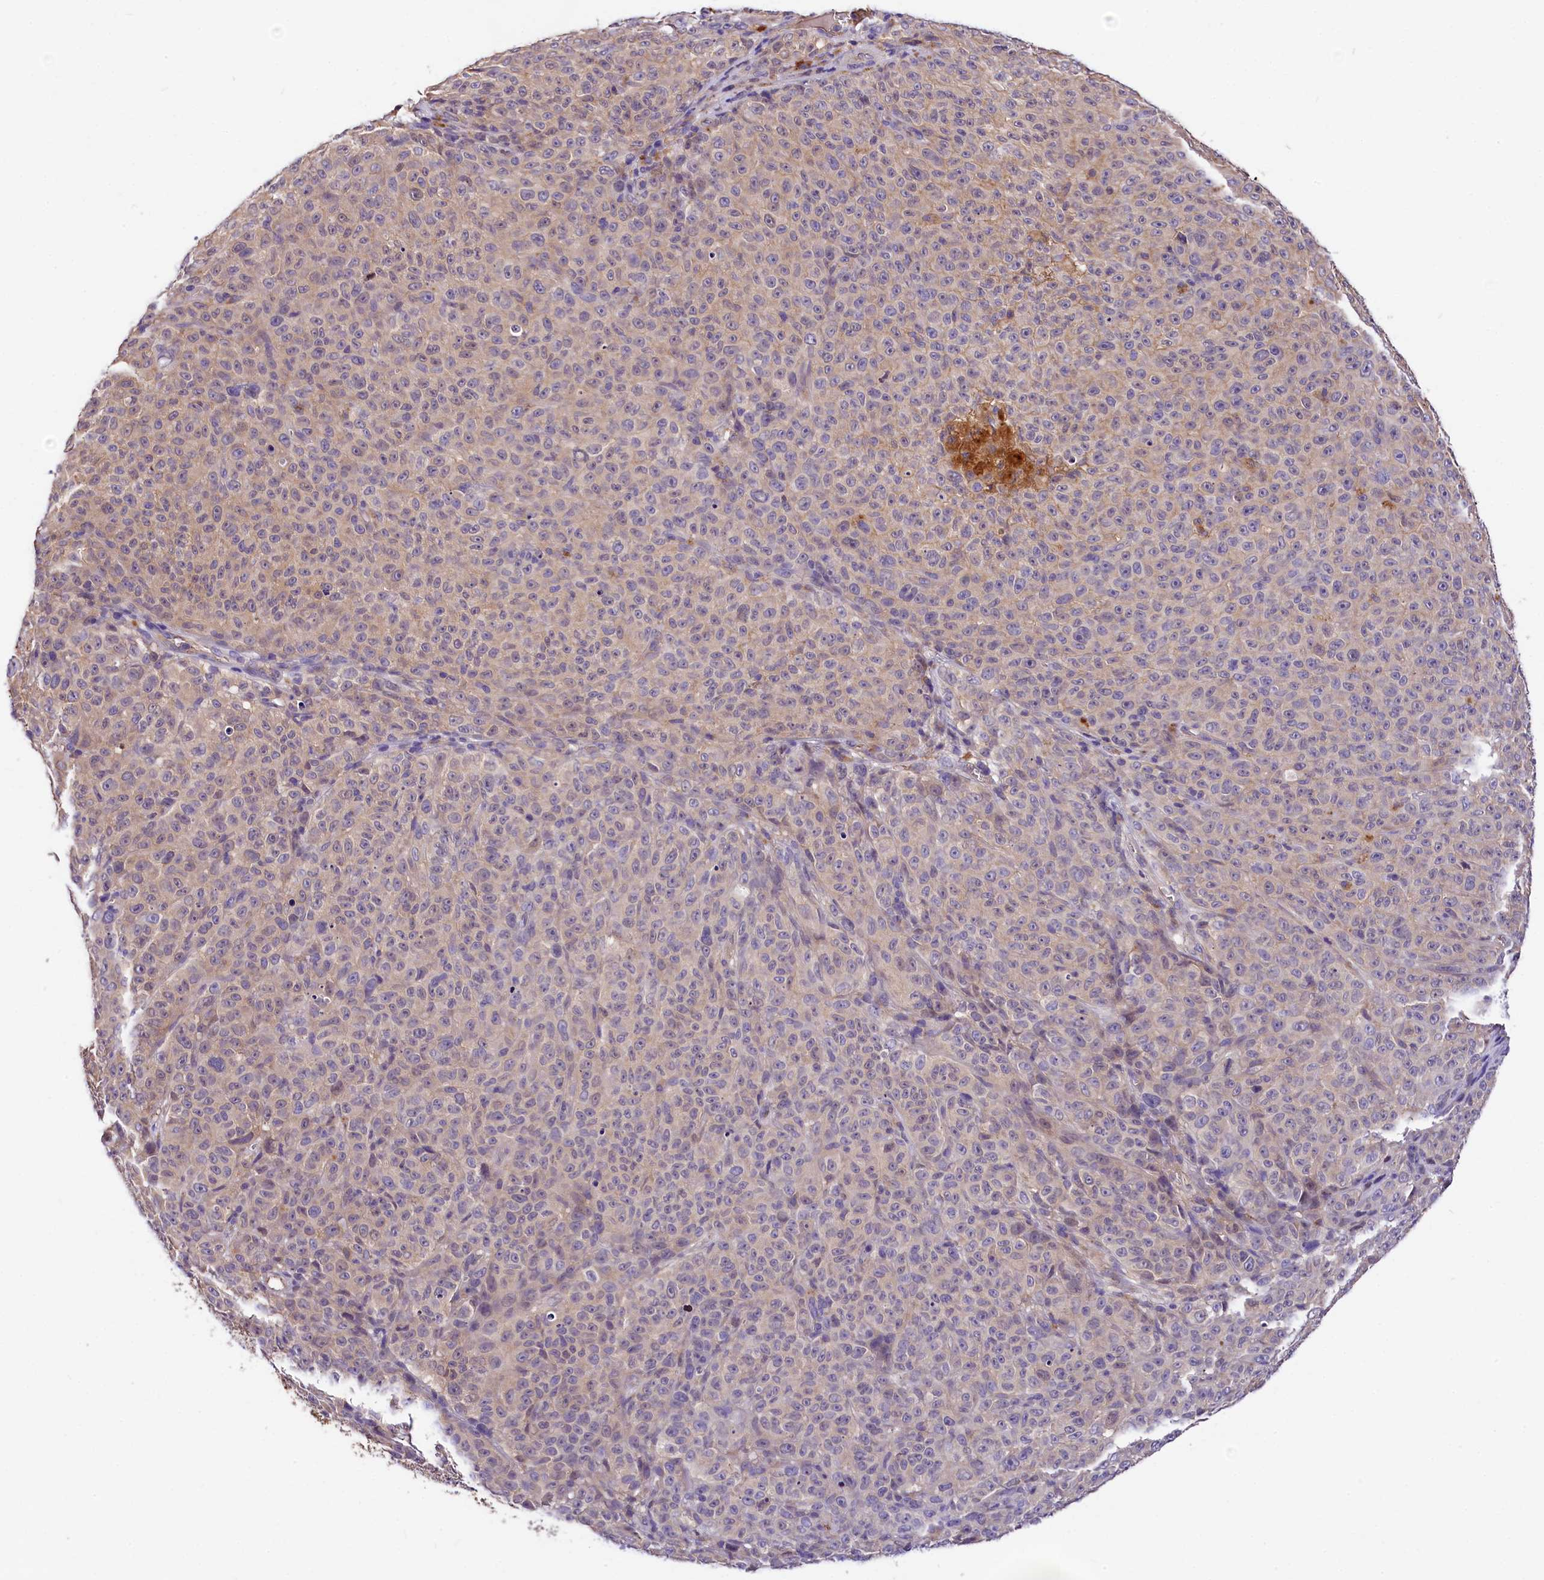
{"staining": {"intensity": "weak", "quantity": "<25%", "location": "cytoplasmic/membranous"}, "tissue": "melanoma", "cell_type": "Tumor cells", "image_type": "cancer", "snomed": [{"axis": "morphology", "description": "Malignant melanoma, NOS"}, {"axis": "topography", "description": "Skin"}], "caption": "A high-resolution micrograph shows IHC staining of melanoma, which demonstrates no significant staining in tumor cells.", "gene": "ARMC6", "patient": {"sex": "female", "age": 82}}